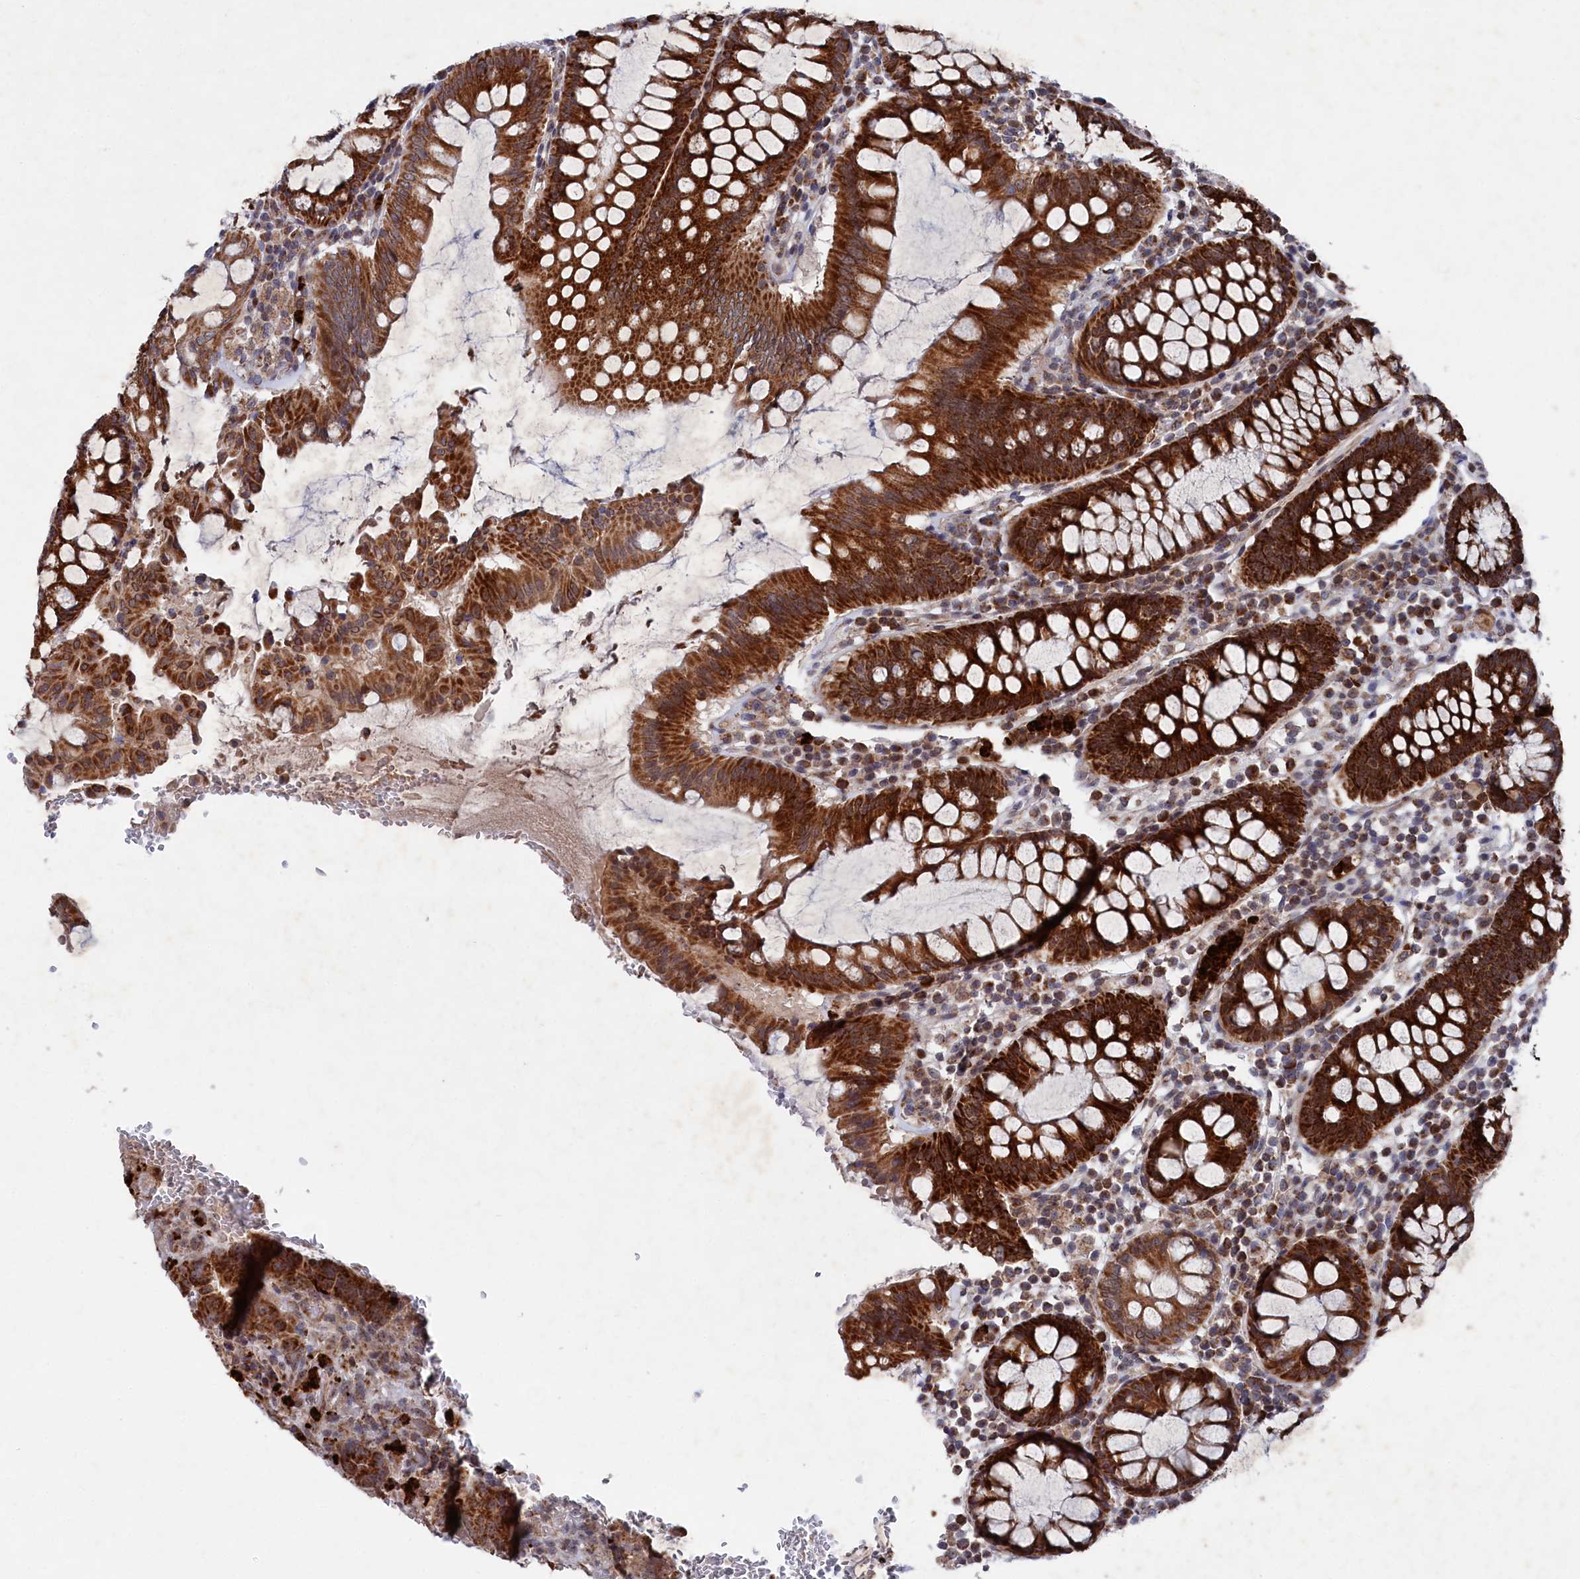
{"staining": {"intensity": "strong", "quantity": ">75%", "location": "cytoplasmic/membranous"}, "tissue": "colorectal cancer", "cell_type": "Tumor cells", "image_type": "cancer", "snomed": [{"axis": "morphology", "description": "Normal tissue, NOS"}, {"axis": "morphology", "description": "Adenocarcinoma, NOS"}, {"axis": "topography", "description": "Colon"}], "caption": "An IHC image of tumor tissue is shown. Protein staining in brown highlights strong cytoplasmic/membranous positivity in adenocarcinoma (colorectal) within tumor cells. (DAB (3,3'-diaminobenzidine) IHC, brown staining for protein, blue staining for nuclei).", "gene": "CHCHD1", "patient": {"sex": "female", "age": 75}}